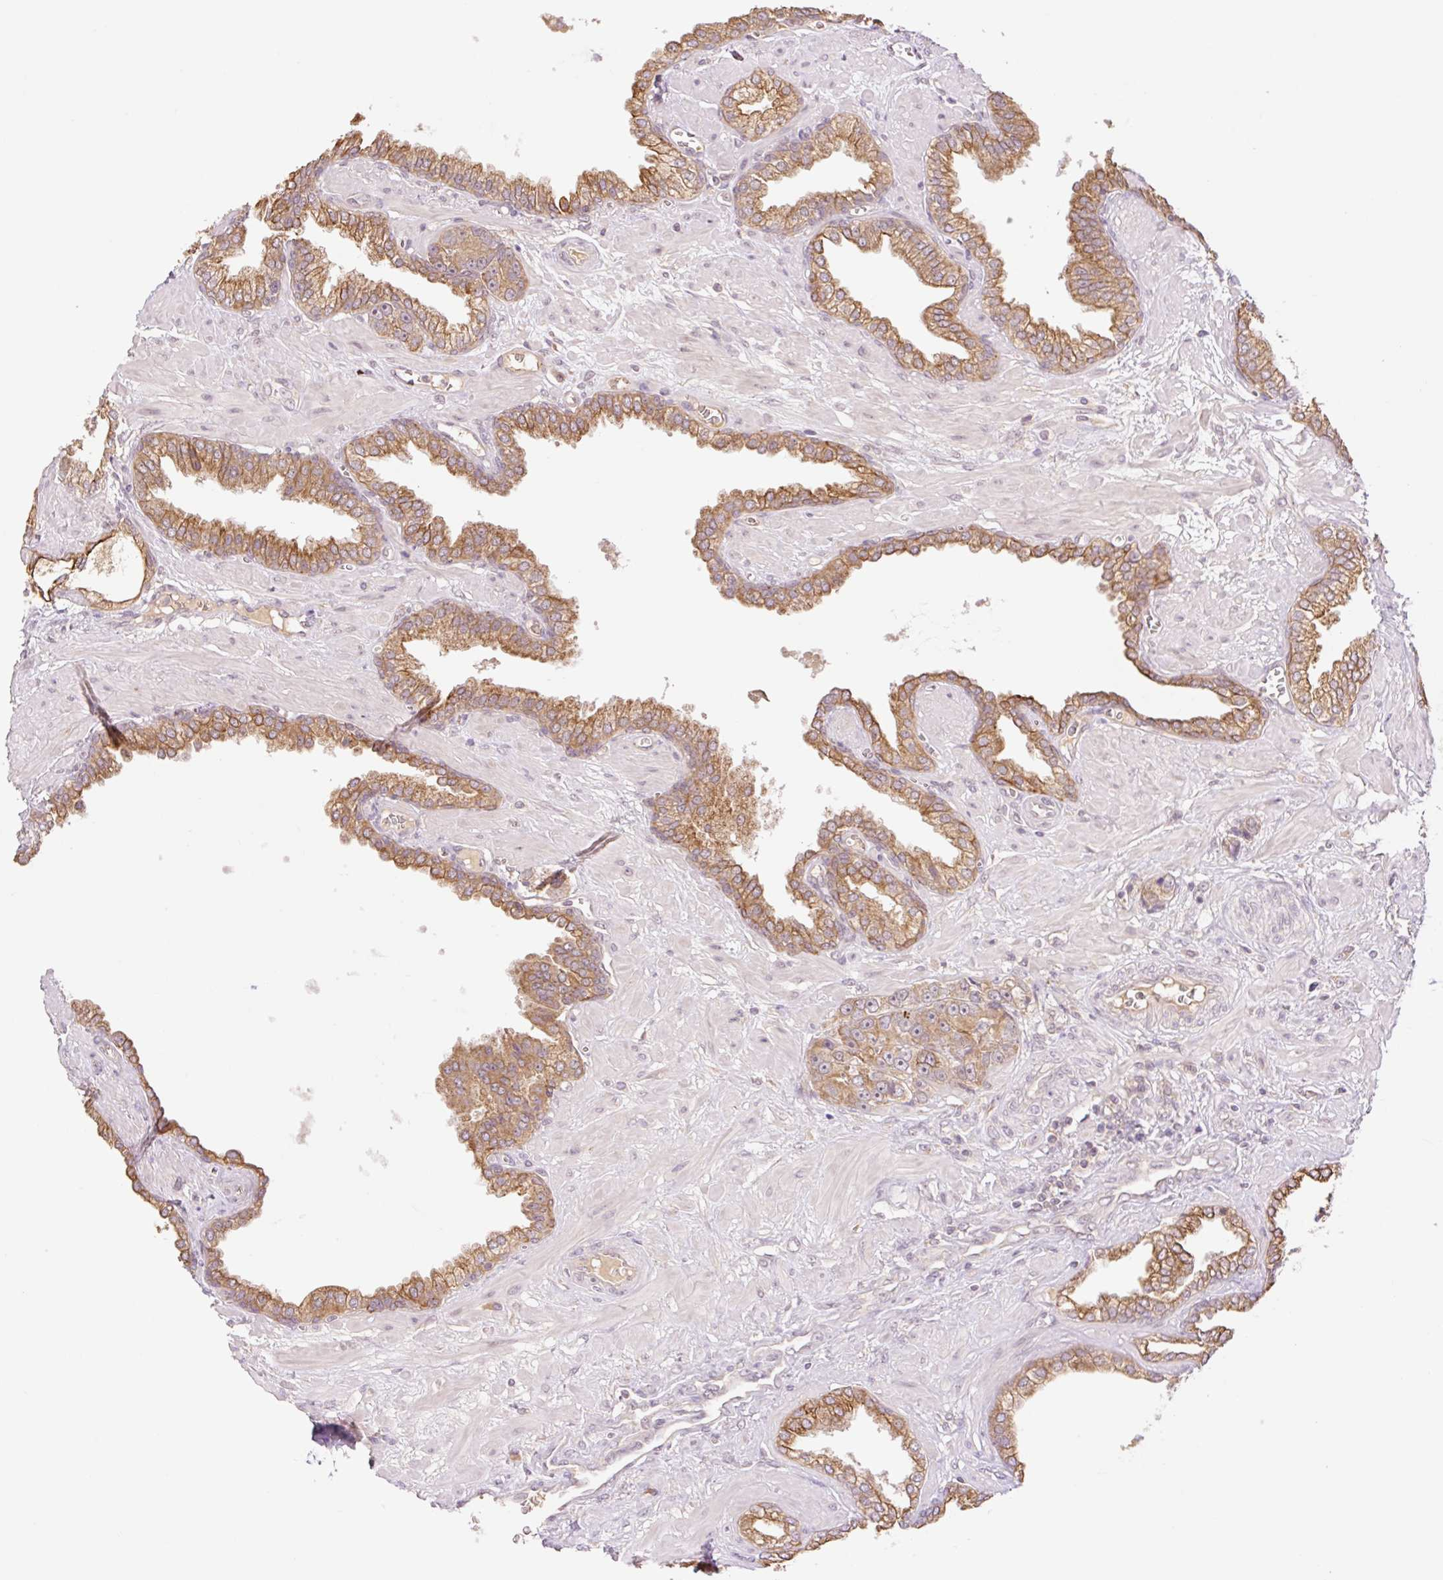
{"staining": {"intensity": "moderate", "quantity": ">75%", "location": "cytoplasmic/membranous"}, "tissue": "prostate cancer", "cell_type": "Tumor cells", "image_type": "cancer", "snomed": [{"axis": "morphology", "description": "Adenocarcinoma, High grade"}, {"axis": "topography", "description": "Prostate"}], "caption": "DAB immunohistochemical staining of adenocarcinoma (high-grade) (prostate) shows moderate cytoplasmic/membranous protein staining in about >75% of tumor cells. The protein of interest is stained brown, and the nuclei are stained in blue (DAB (3,3'-diaminobenzidine) IHC with brightfield microscopy, high magnification).", "gene": "YJU2B", "patient": {"sex": "male", "age": 71}}